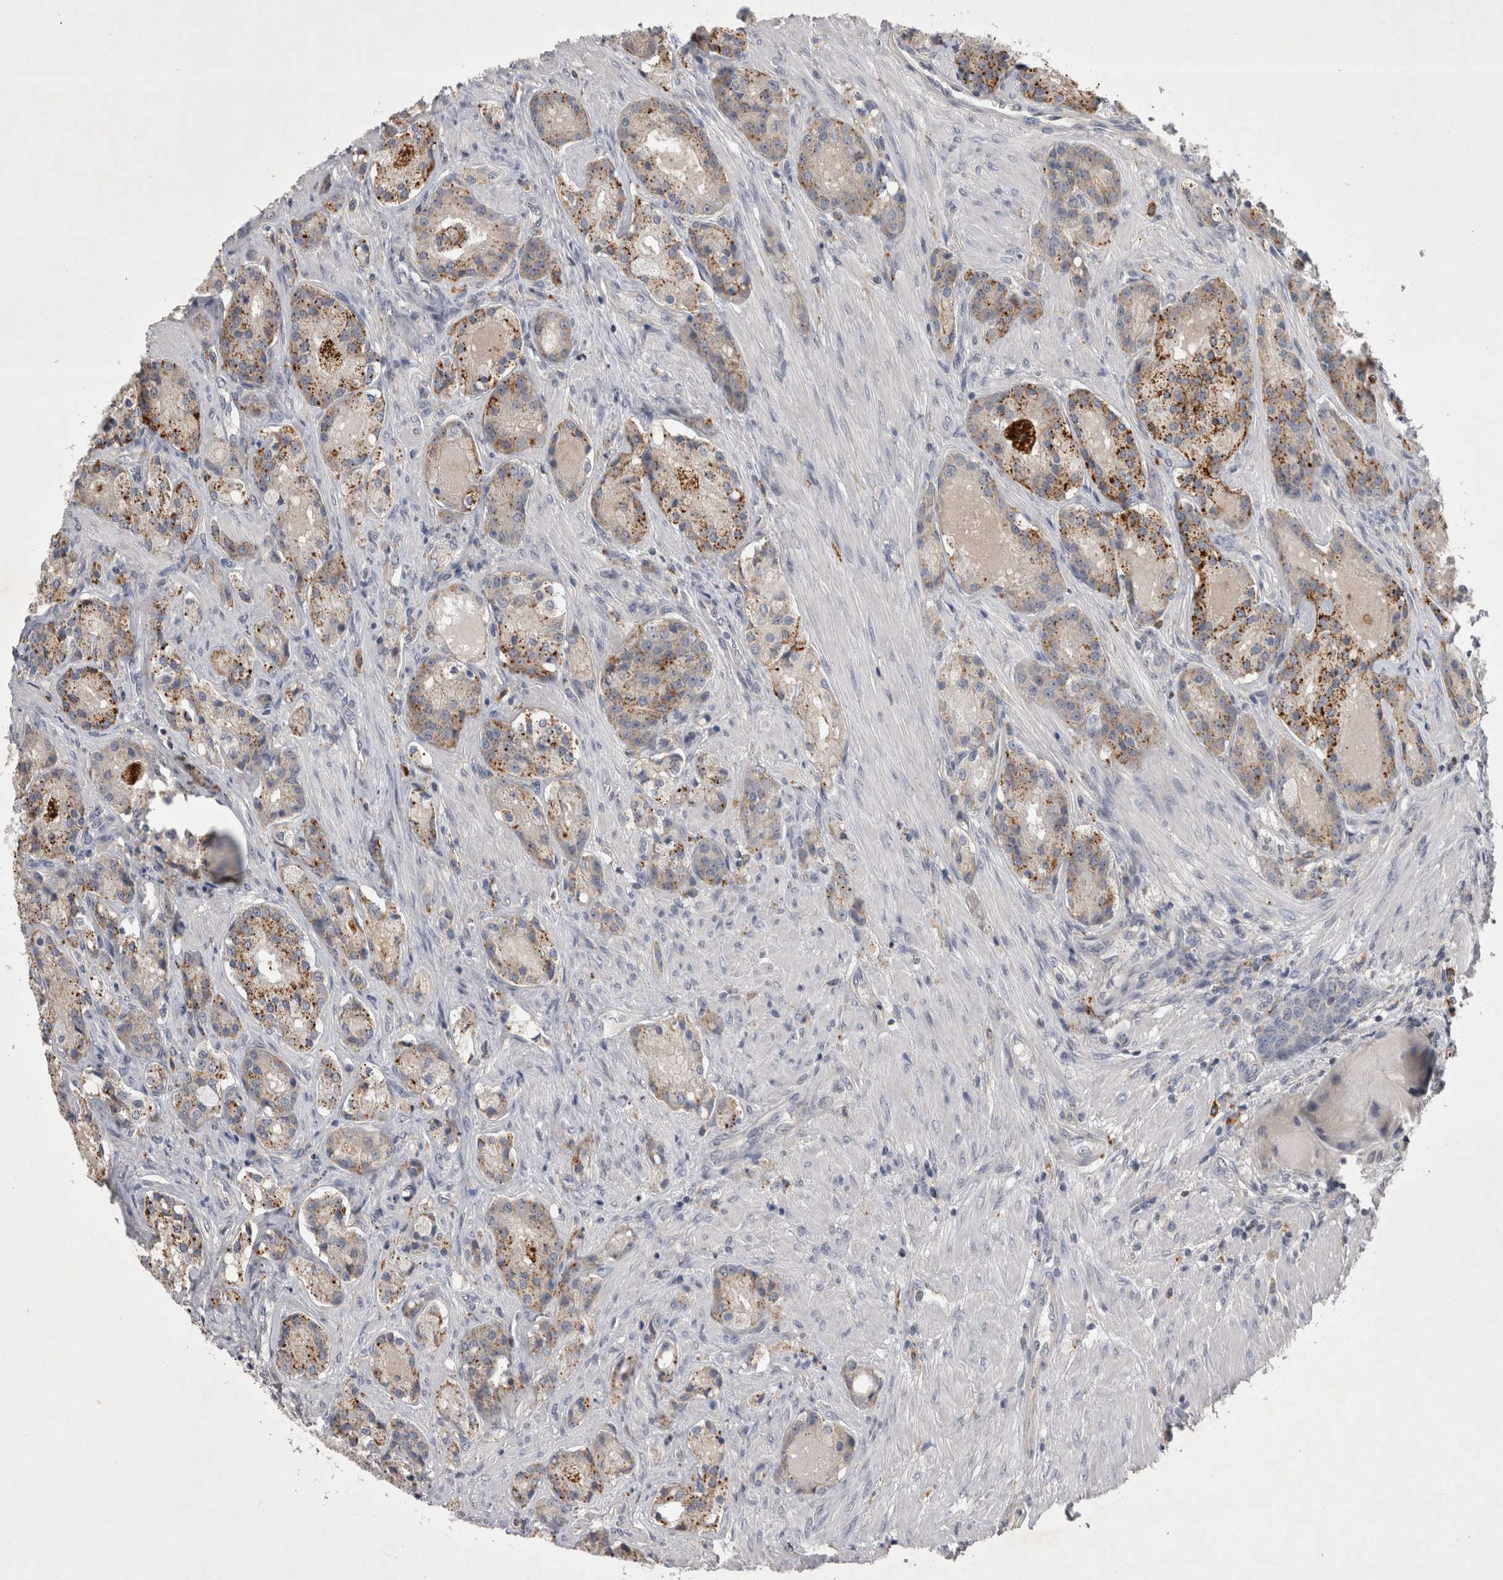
{"staining": {"intensity": "moderate", "quantity": ">75%", "location": "cytoplasmic/membranous"}, "tissue": "prostate cancer", "cell_type": "Tumor cells", "image_type": "cancer", "snomed": [{"axis": "morphology", "description": "Adenocarcinoma, High grade"}, {"axis": "topography", "description": "Prostate"}], "caption": "Protein expression analysis of human prostate cancer reveals moderate cytoplasmic/membranous expression in approximately >75% of tumor cells.", "gene": "CTBS", "patient": {"sex": "male", "age": 60}}